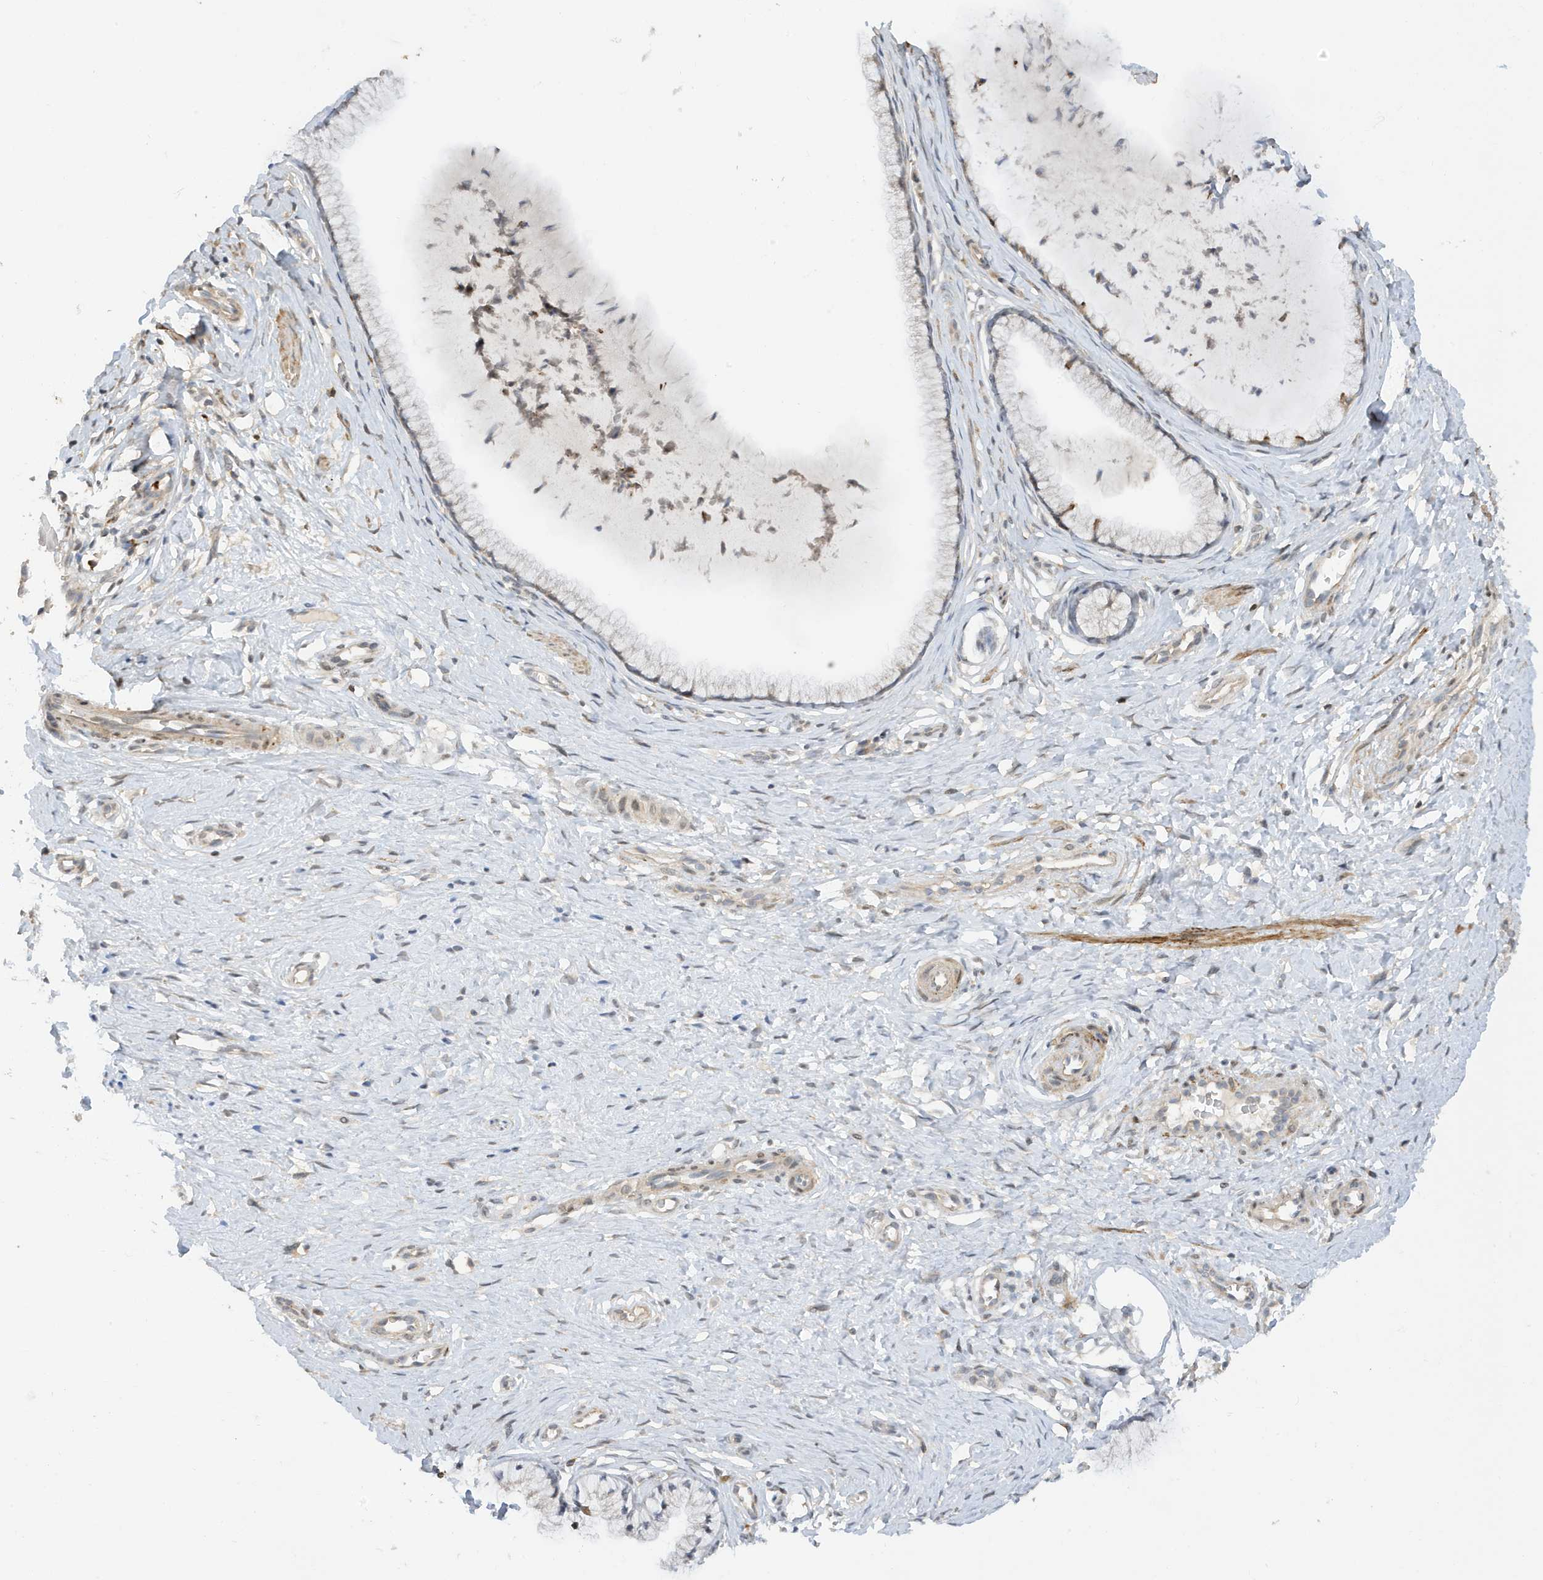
{"staining": {"intensity": "weak", "quantity": "25%-75%", "location": "cytoplasmic/membranous"}, "tissue": "cervix", "cell_type": "Glandular cells", "image_type": "normal", "snomed": [{"axis": "morphology", "description": "Normal tissue, NOS"}, {"axis": "topography", "description": "Cervix"}], "caption": "This is an image of IHC staining of unremarkable cervix, which shows weak staining in the cytoplasmic/membranous of glandular cells.", "gene": "TAB3", "patient": {"sex": "female", "age": 36}}